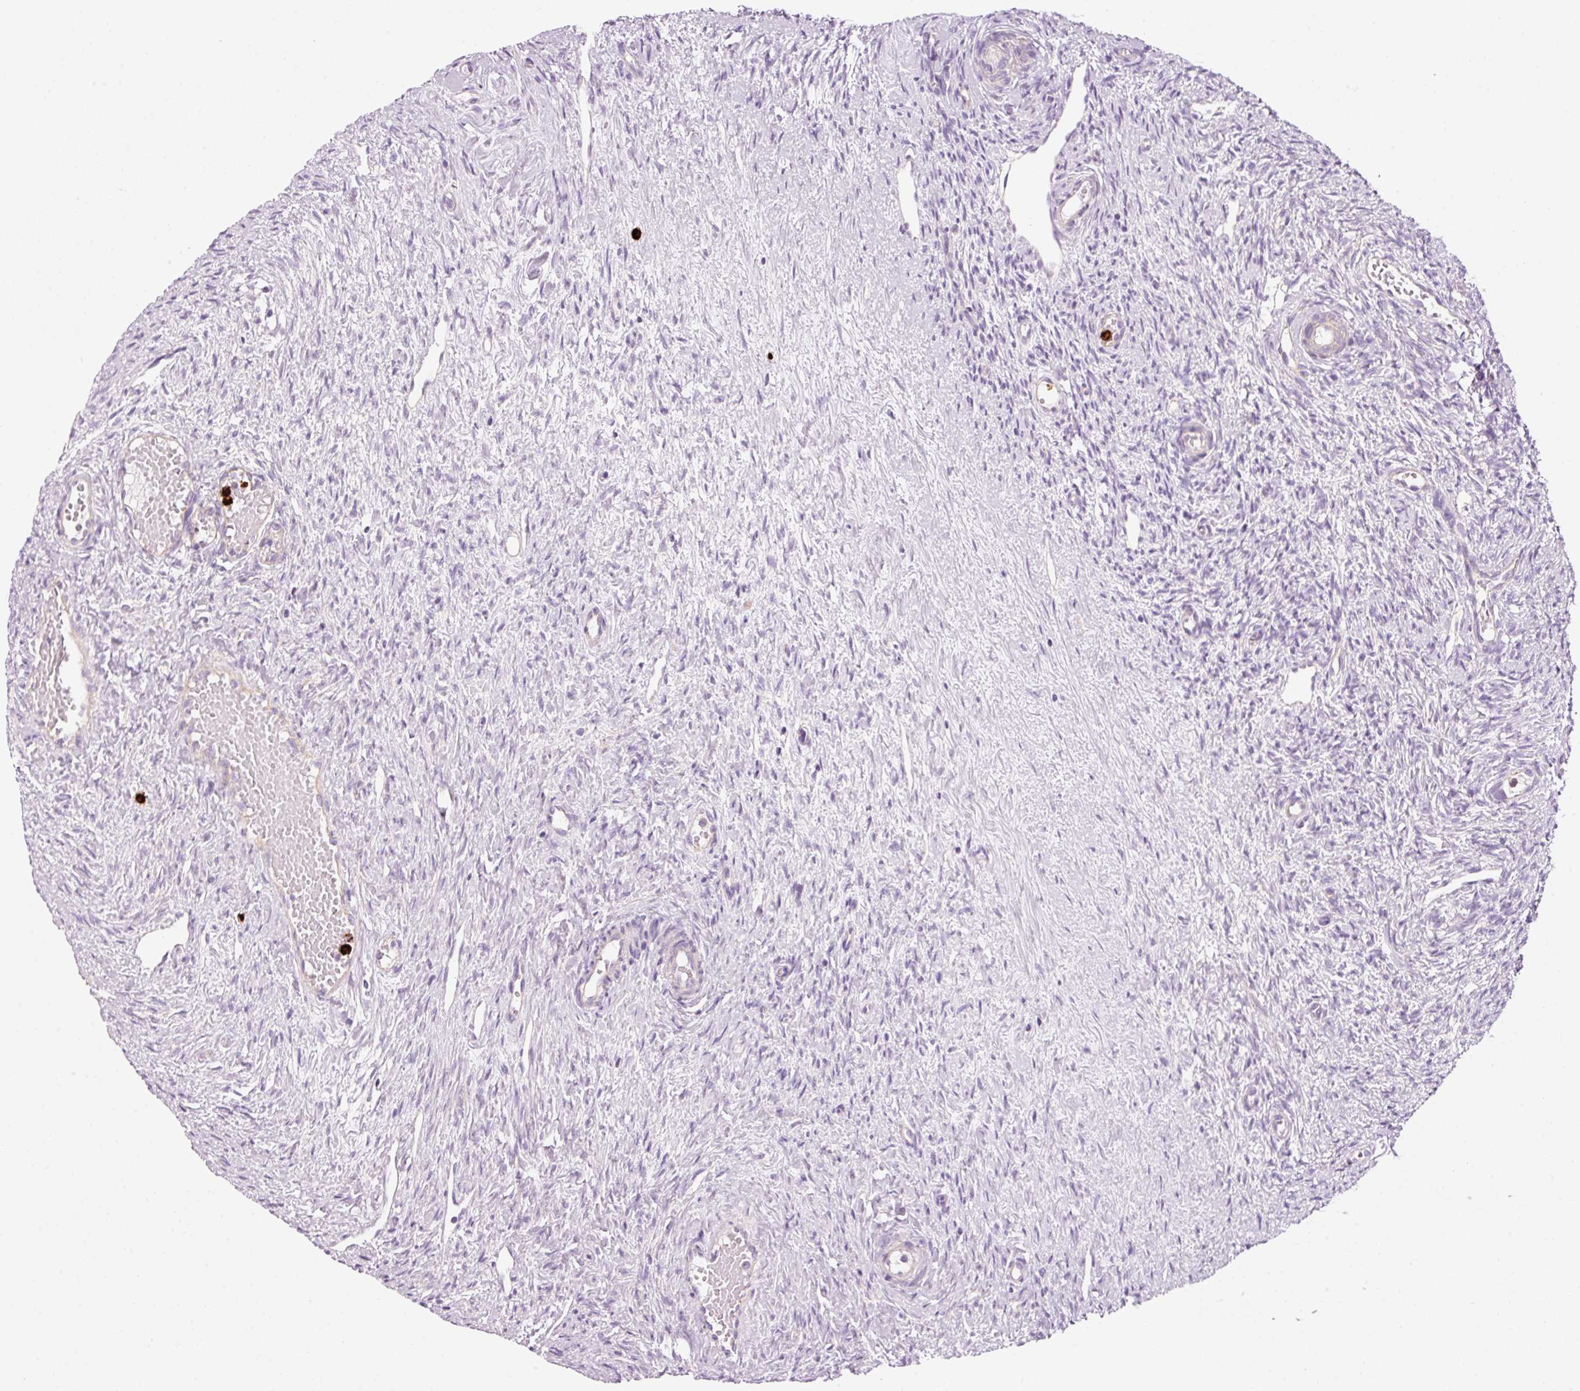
{"staining": {"intensity": "negative", "quantity": "none", "location": "none"}, "tissue": "ovary", "cell_type": "Follicle cells", "image_type": "normal", "snomed": [{"axis": "morphology", "description": "Normal tissue, NOS"}, {"axis": "topography", "description": "Ovary"}], "caption": "Immunohistochemical staining of normal human ovary shows no significant staining in follicle cells.", "gene": "MAP3K3", "patient": {"sex": "female", "age": 51}}